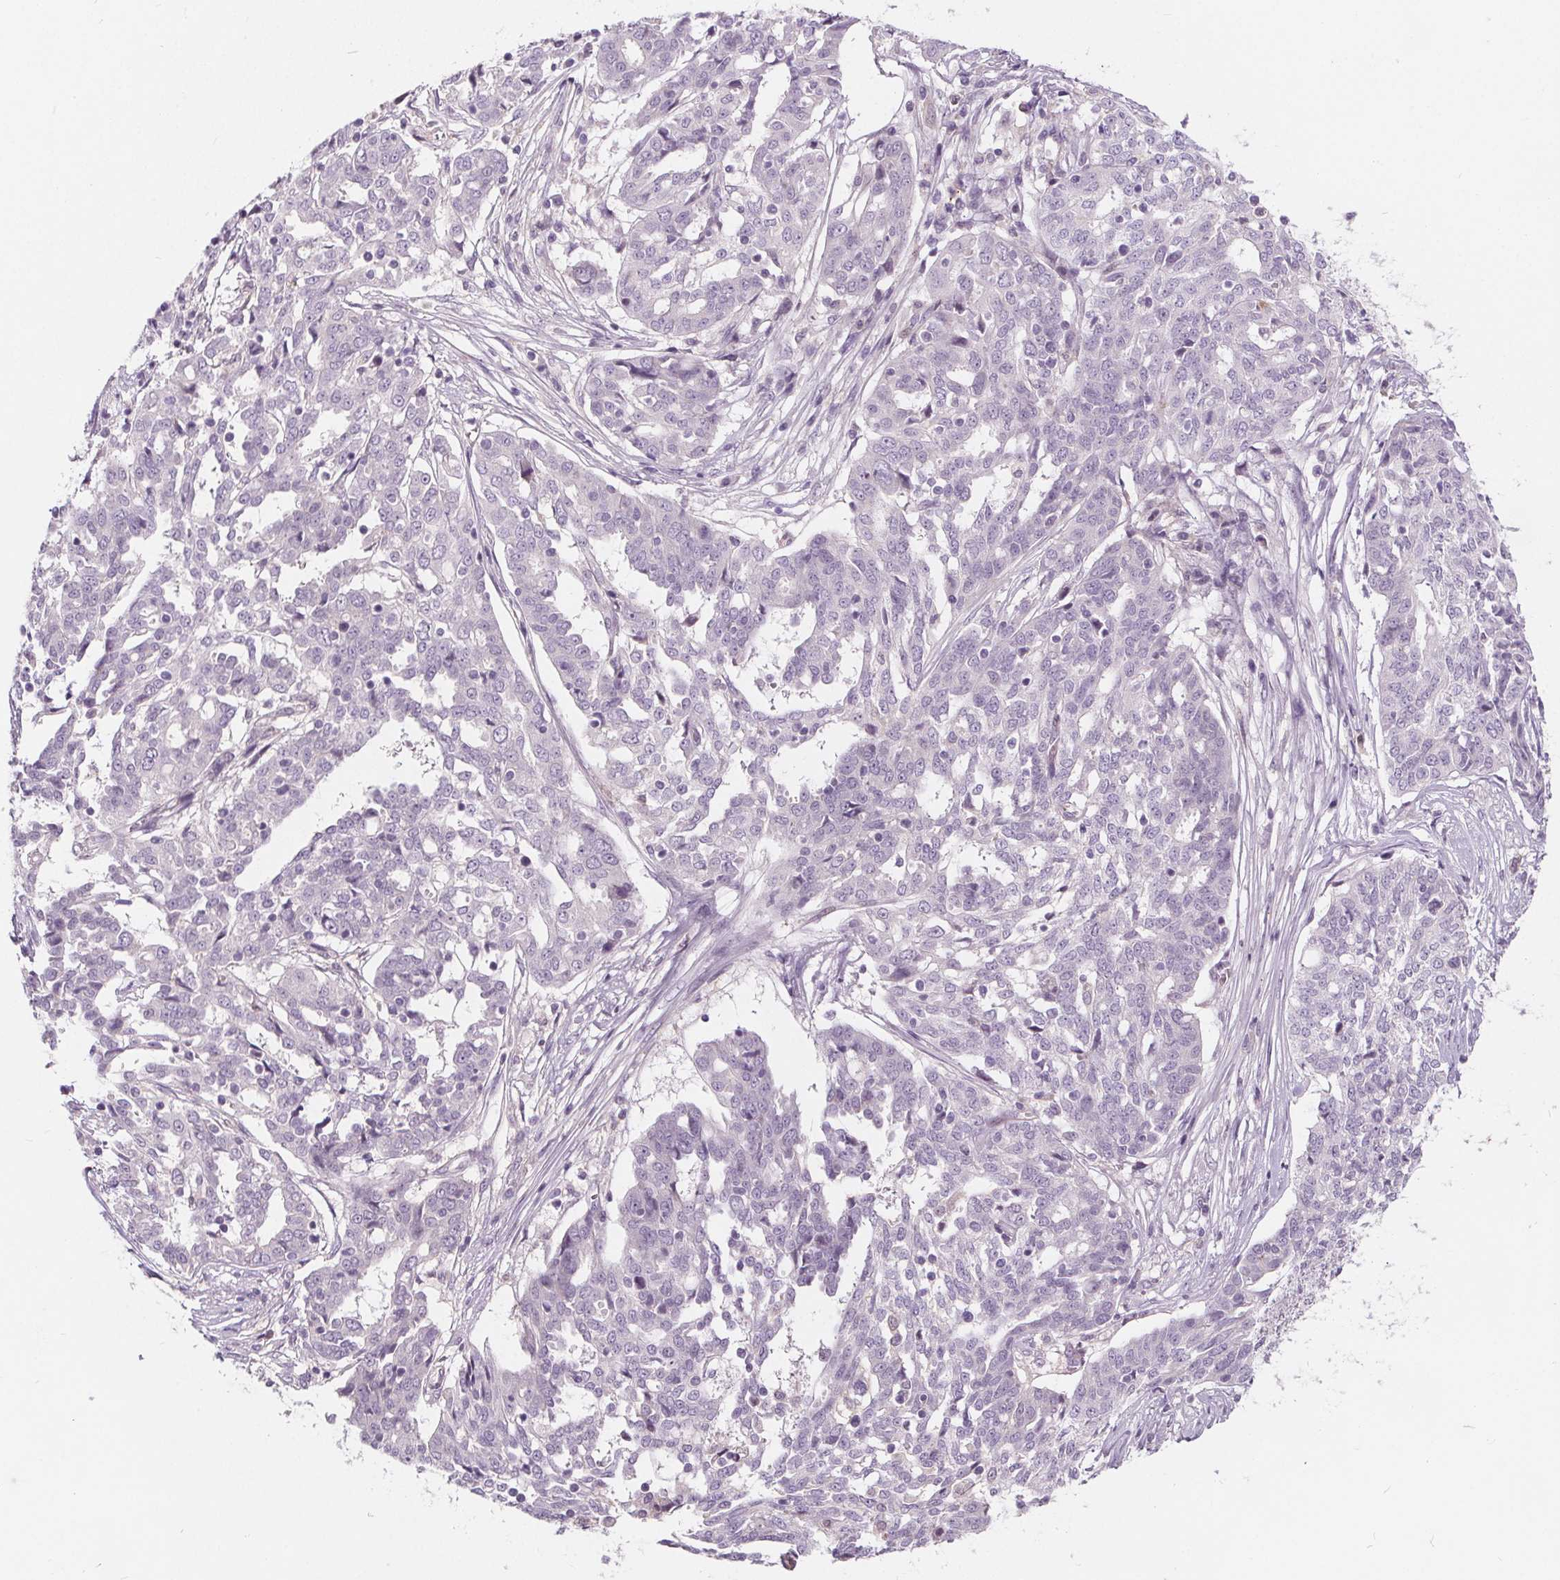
{"staining": {"intensity": "negative", "quantity": "none", "location": "none"}, "tissue": "ovarian cancer", "cell_type": "Tumor cells", "image_type": "cancer", "snomed": [{"axis": "morphology", "description": "Cystadenocarcinoma, serous, NOS"}, {"axis": "topography", "description": "Ovary"}], "caption": "Human ovarian cancer (serous cystadenocarcinoma) stained for a protein using immunohistochemistry (IHC) displays no staining in tumor cells.", "gene": "HAAO", "patient": {"sex": "female", "age": 67}}